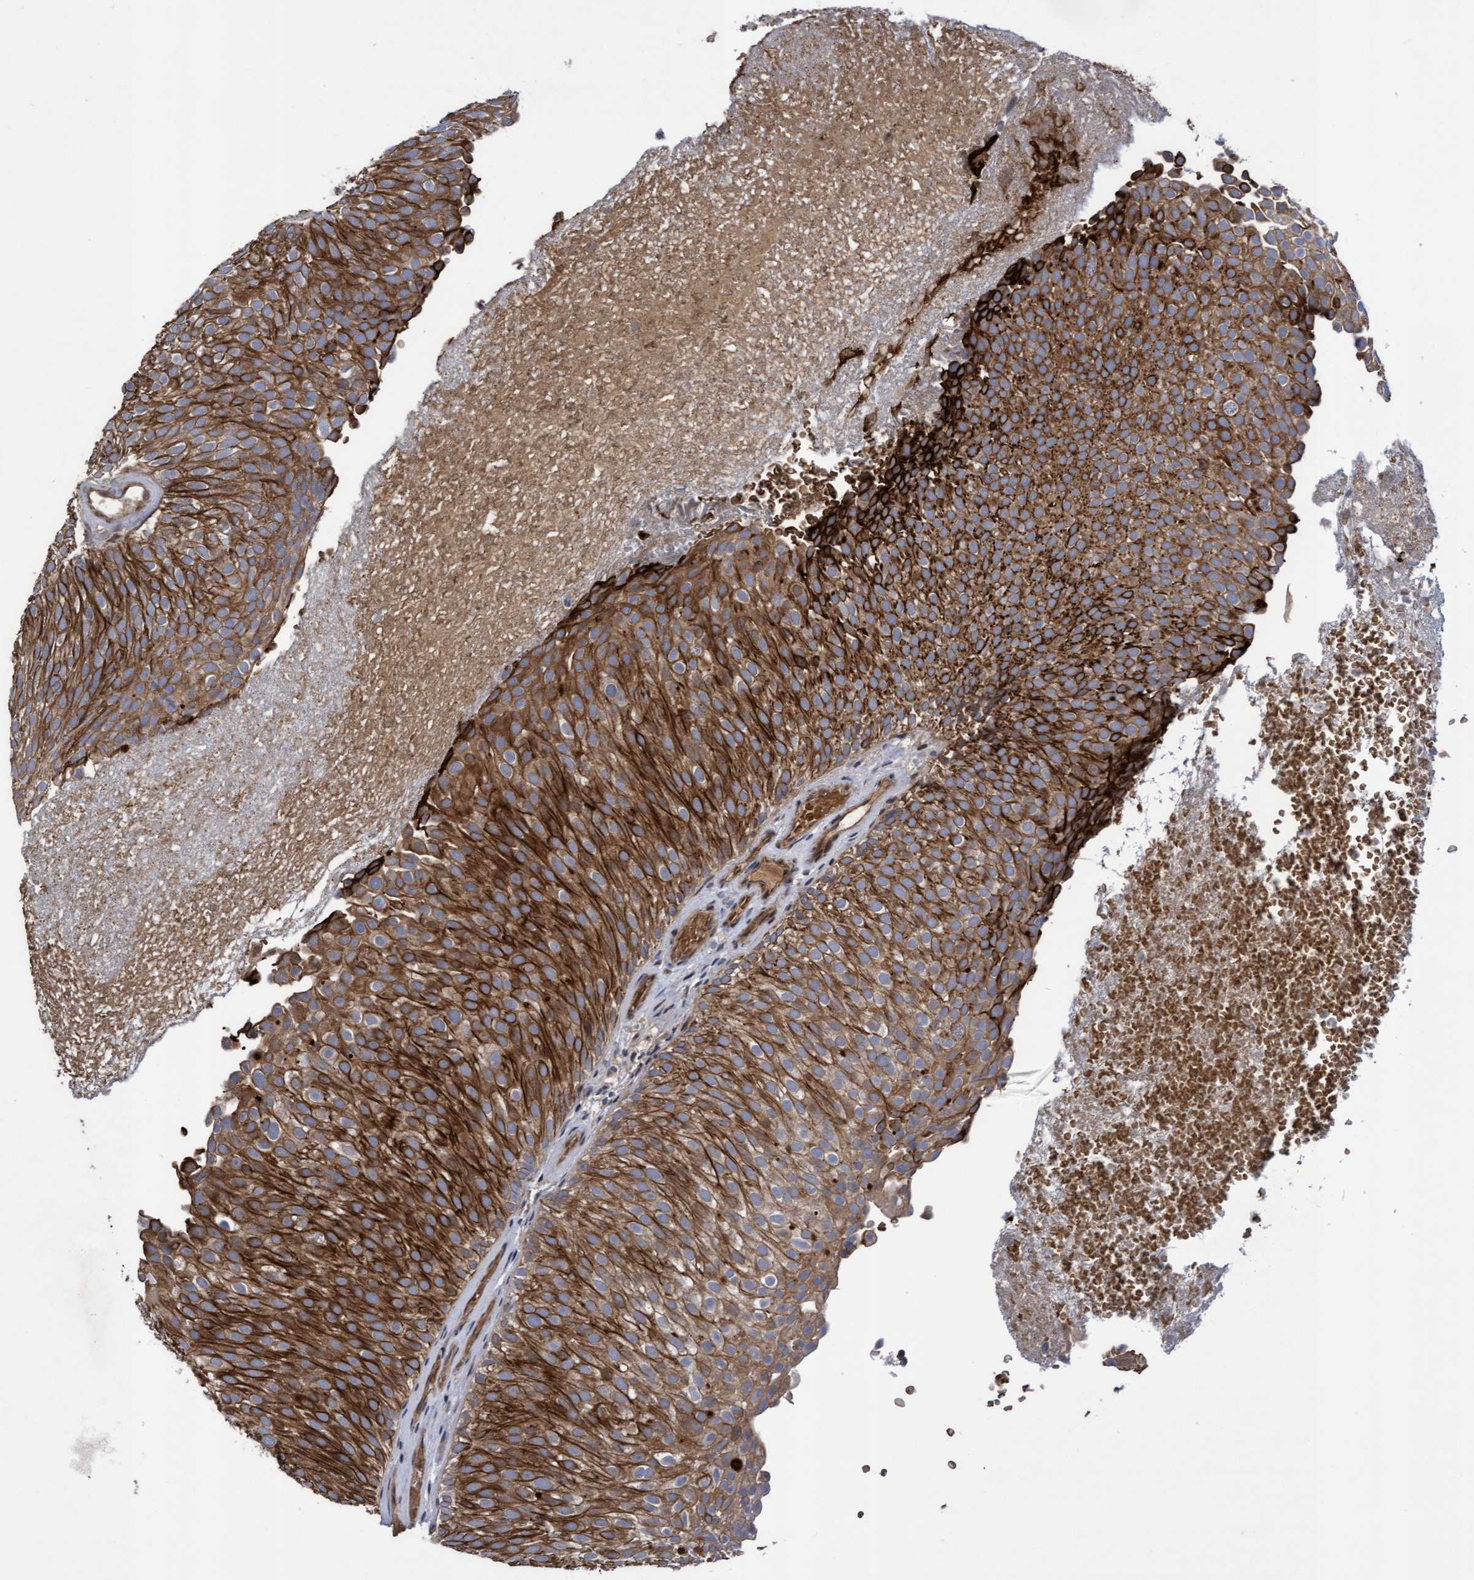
{"staining": {"intensity": "strong", "quantity": ">75%", "location": "cytoplasmic/membranous"}, "tissue": "urothelial cancer", "cell_type": "Tumor cells", "image_type": "cancer", "snomed": [{"axis": "morphology", "description": "Urothelial carcinoma, Low grade"}, {"axis": "topography", "description": "Urinary bladder"}], "caption": "Strong cytoplasmic/membranous protein staining is appreciated in about >75% of tumor cells in urothelial cancer. Using DAB (brown) and hematoxylin (blue) stains, captured at high magnification using brightfield microscopy.", "gene": "COBL", "patient": {"sex": "male", "age": 78}}